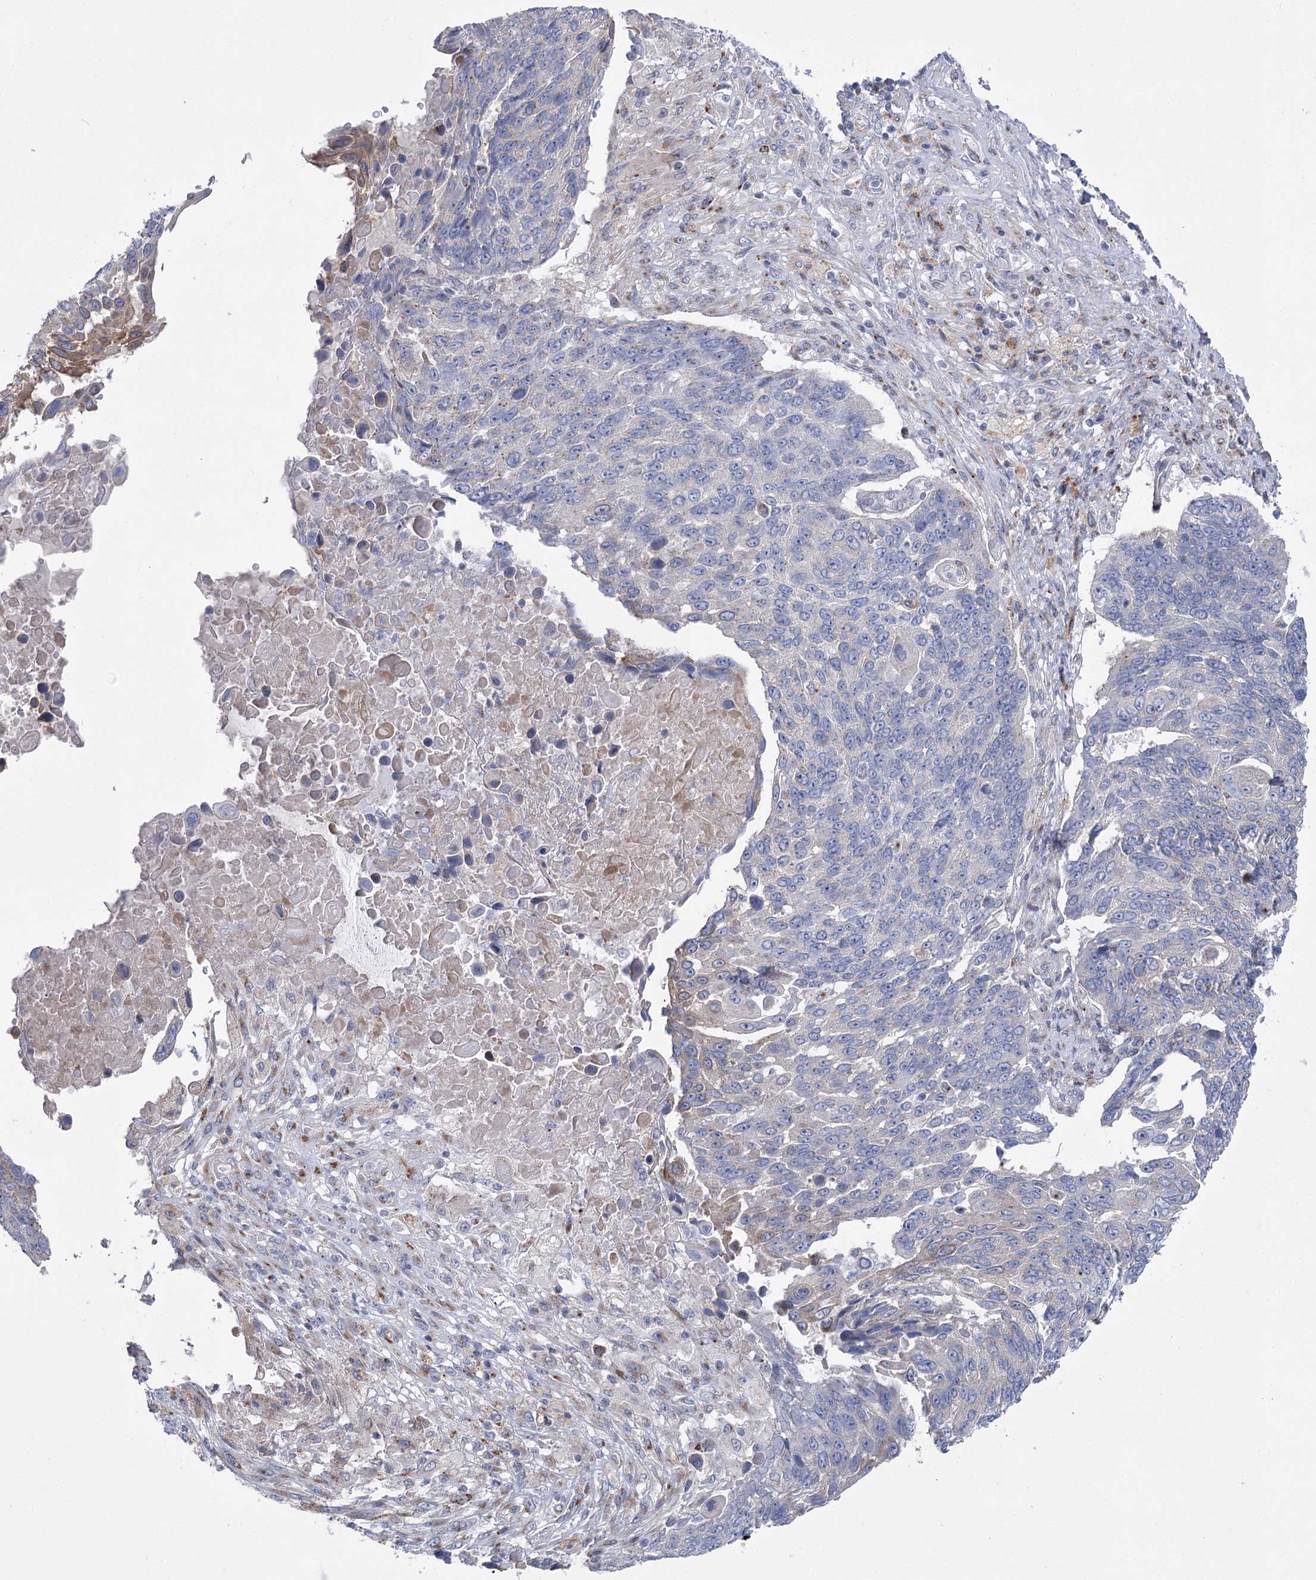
{"staining": {"intensity": "negative", "quantity": "none", "location": "none"}, "tissue": "lung cancer", "cell_type": "Tumor cells", "image_type": "cancer", "snomed": [{"axis": "morphology", "description": "Squamous cell carcinoma, NOS"}, {"axis": "topography", "description": "Lung"}], "caption": "High magnification brightfield microscopy of lung squamous cell carcinoma stained with DAB (brown) and counterstained with hematoxylin (blue): tumor cells show no significant staining.", "gene": "NME7", "patient": {"sex": "male", "age": 66}}